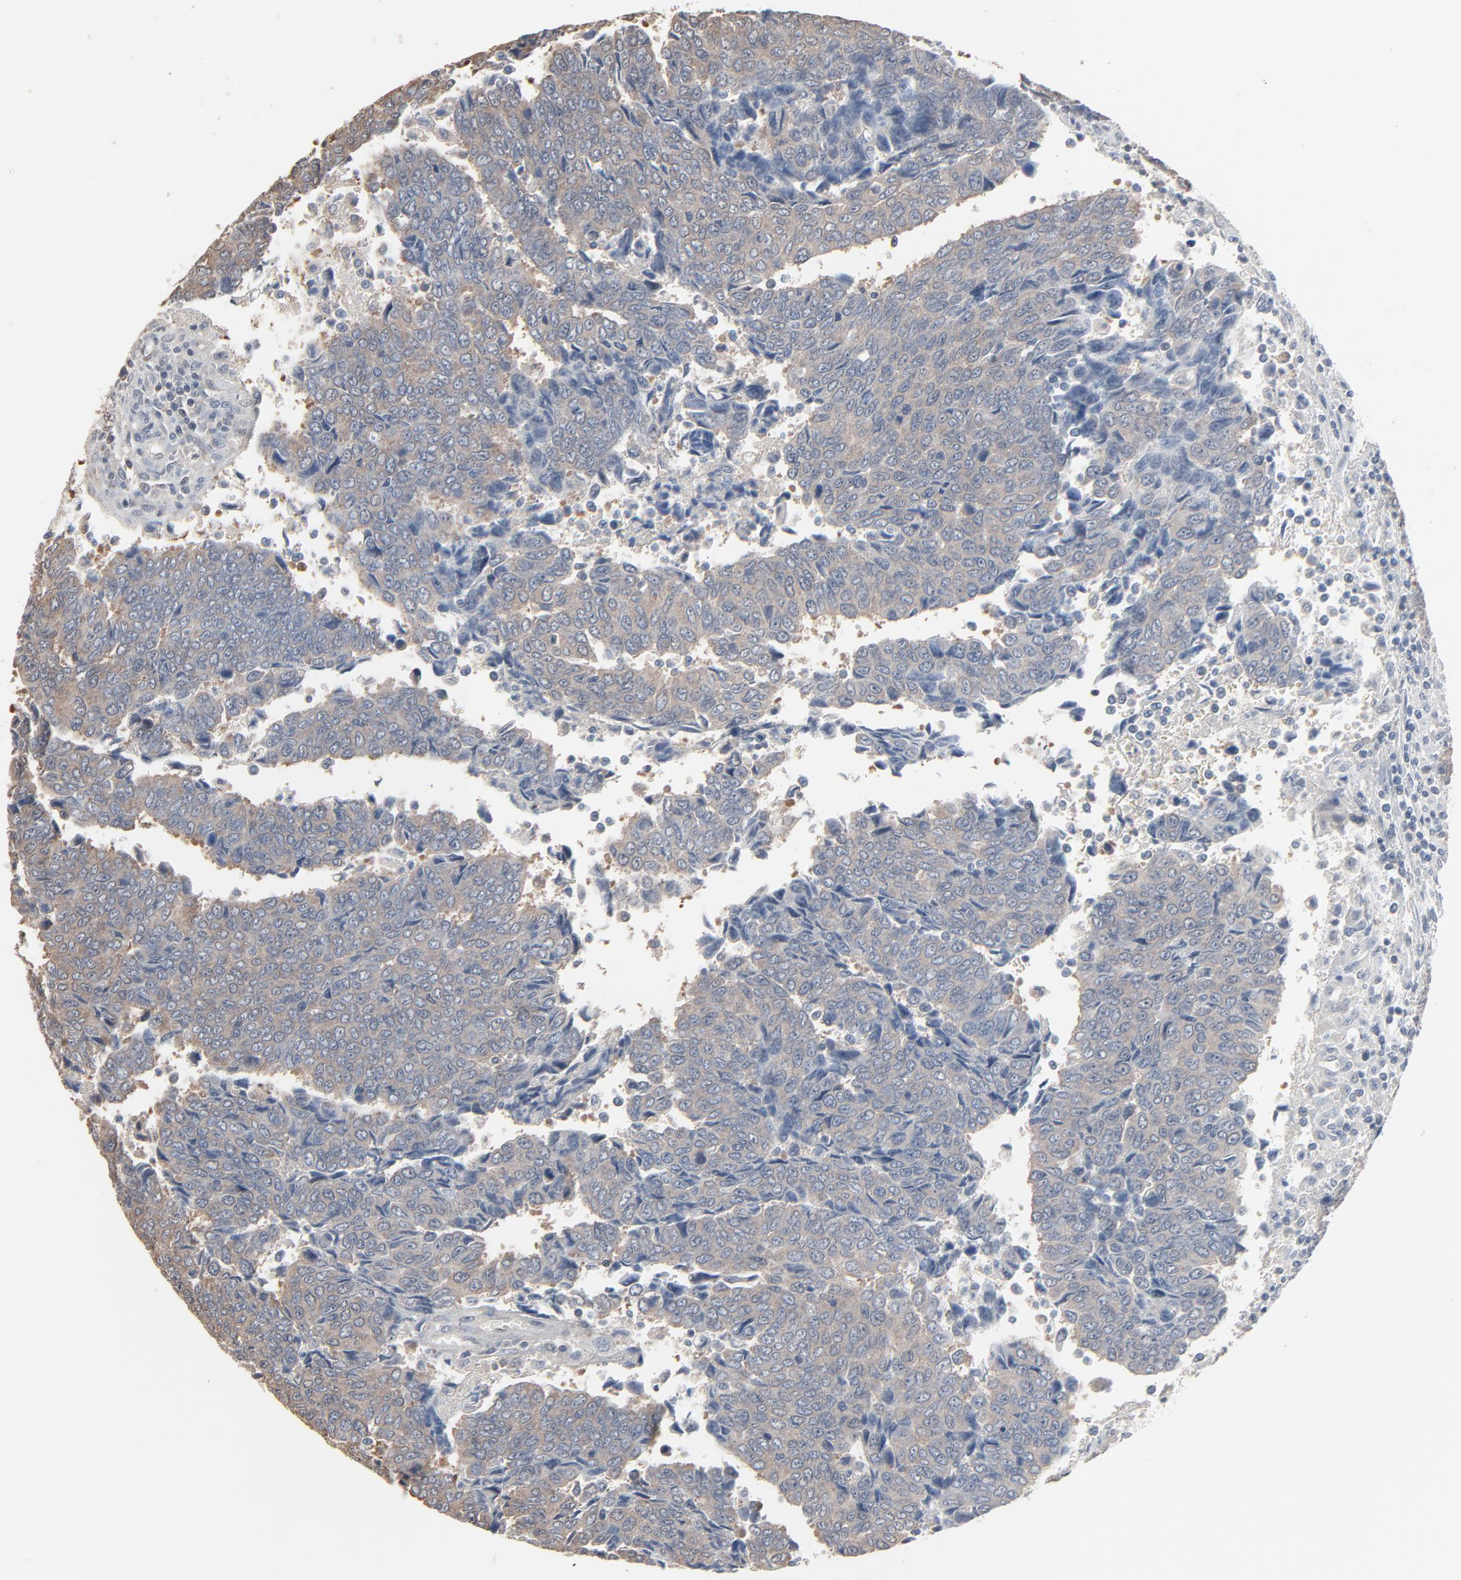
{"staining": {"intensity": "weak", "quantity": ">75%", "location": "cytoplasmic/membranous"}, "tissue": "urothelial cancer", "cell_type": "Tumor cells", "image_type": "cancer", "snomed": [{"axis": "morphology", "description": "Urothelial carcinoma, High grade"}, {"axis": "topography", "description": "Urinary bladder"}], "caption": "This histopathology image shows immunohistochemistry (IHC) staining of human high-grade urothelial carcinoma, with low weak cytoplasmic/membranous positivity in about >75% of tumor cells.", "gene": "CCT5", "patient": {"sex": "male", "age": 86}}